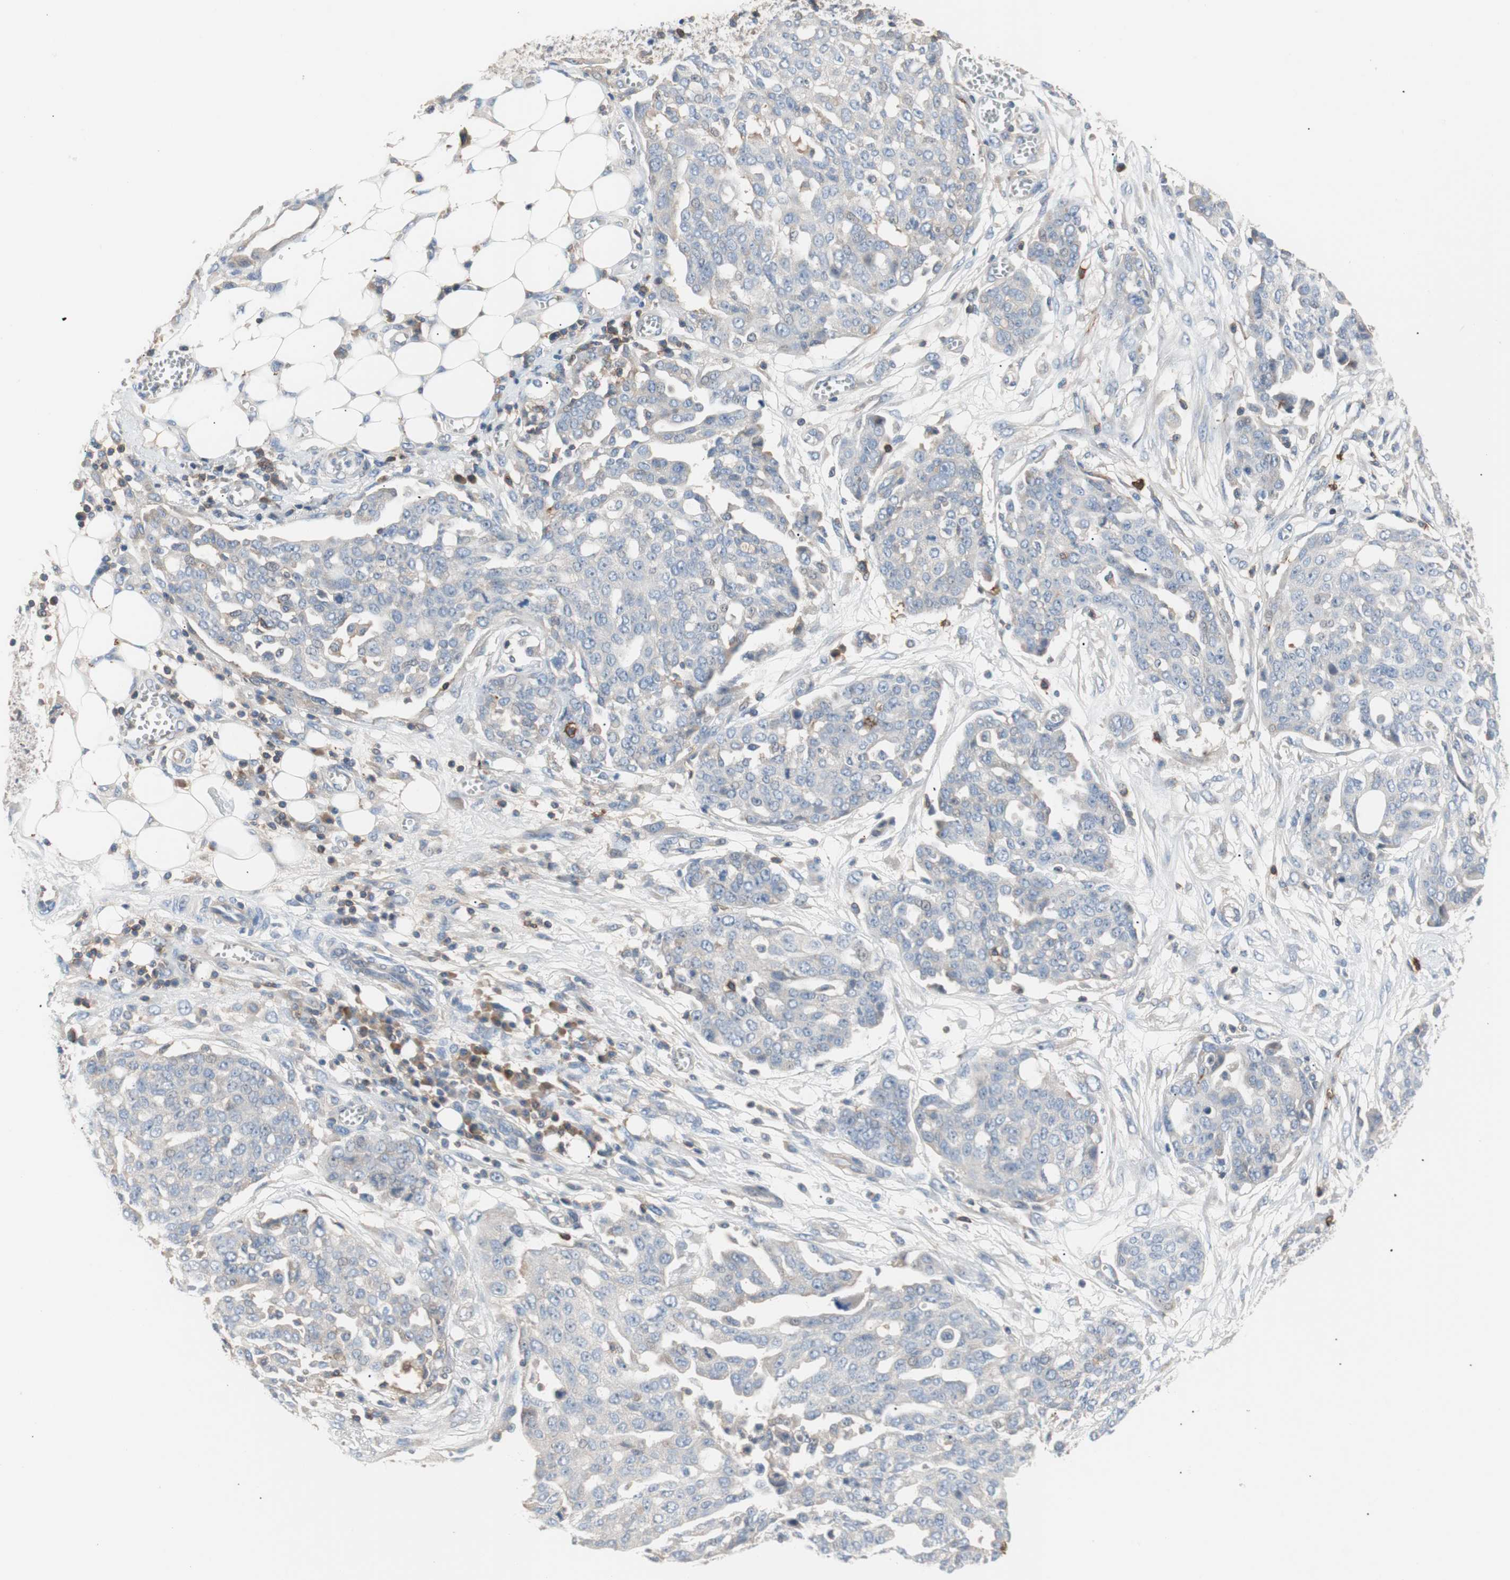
{"staining": {"intensity": "negative", "quantity": "none", "location": "none"}, "tissue": "ovarian cancer", "cell_type": "Tumor cells", "image_type": "cancer", "snomed": [{"axis": "morphology", "description": "Cystadenocarcinoma, serous, NOS"}, {"axis": "topography", "description": "Soft tissue"}, {"axis": "topography", "description": "Ovary"}], "caption": "An immunohistochemistry (IHC) micrograph of serous cystadenocarcinoma (ovarian) is shown. There is no staining in tumor cells of serous cystadenocarcinoma (ovarian).", "gene": "TNFRSF18", "patient": {"sex": "female", "age": 57}}